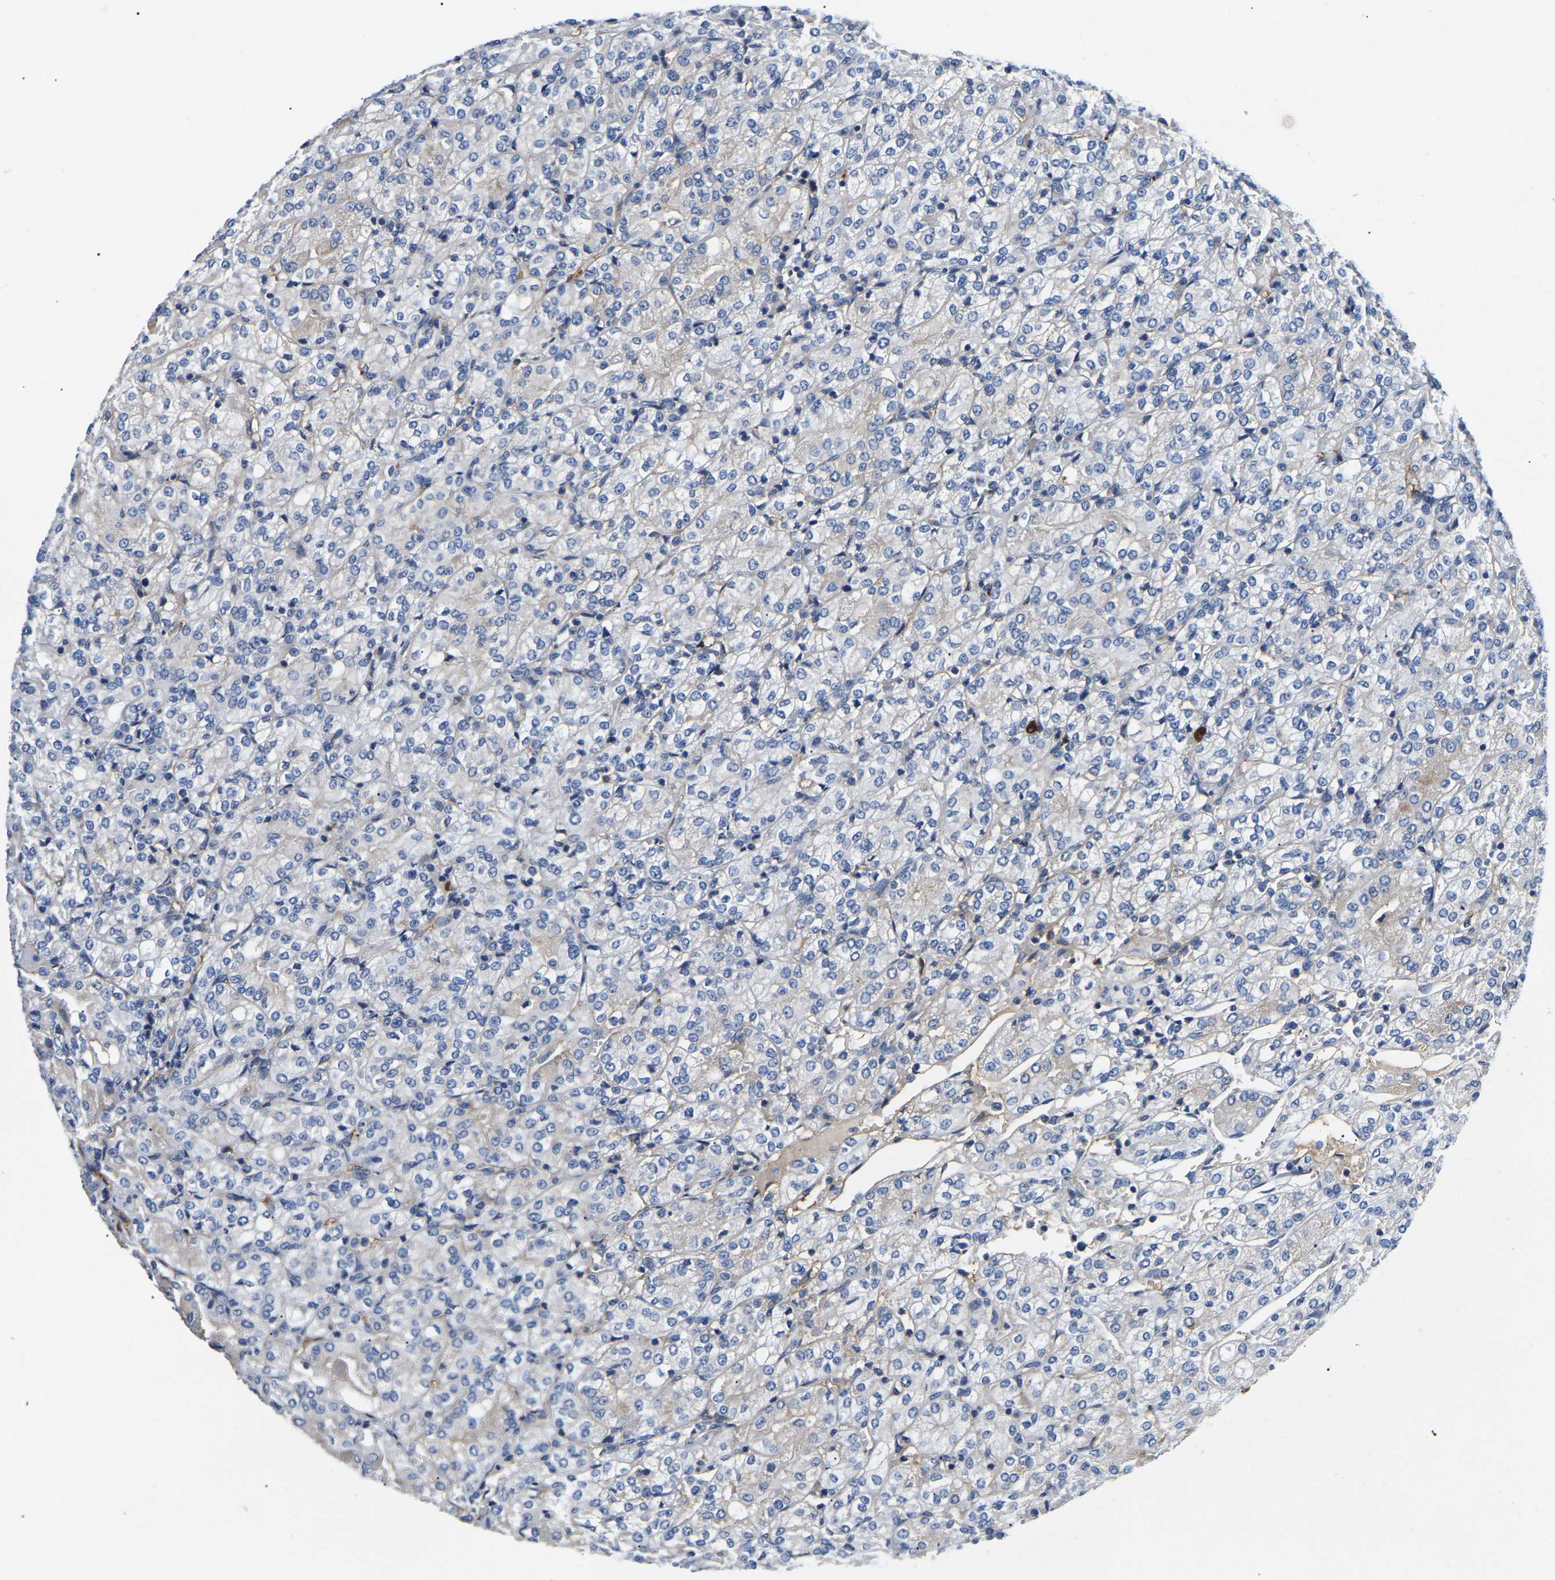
{"staining": {"intensity": "negative", "quantity": "none", "location": "none"}, "tissue": "renal cancer", "cell_type": "Tumor cells", "image_type": "cancer", "snomed": [{"axis": "morphology", "description": "Adenocarcinoma, NOS"}, {"axis": "topography", "description": "Kidney"}], "caption": "Photomicrograph shows no significant protein positivity in tumor cells of renal cancer.", "gene": "DUSP8", "patient": {"sex": "male", "age": 77}}